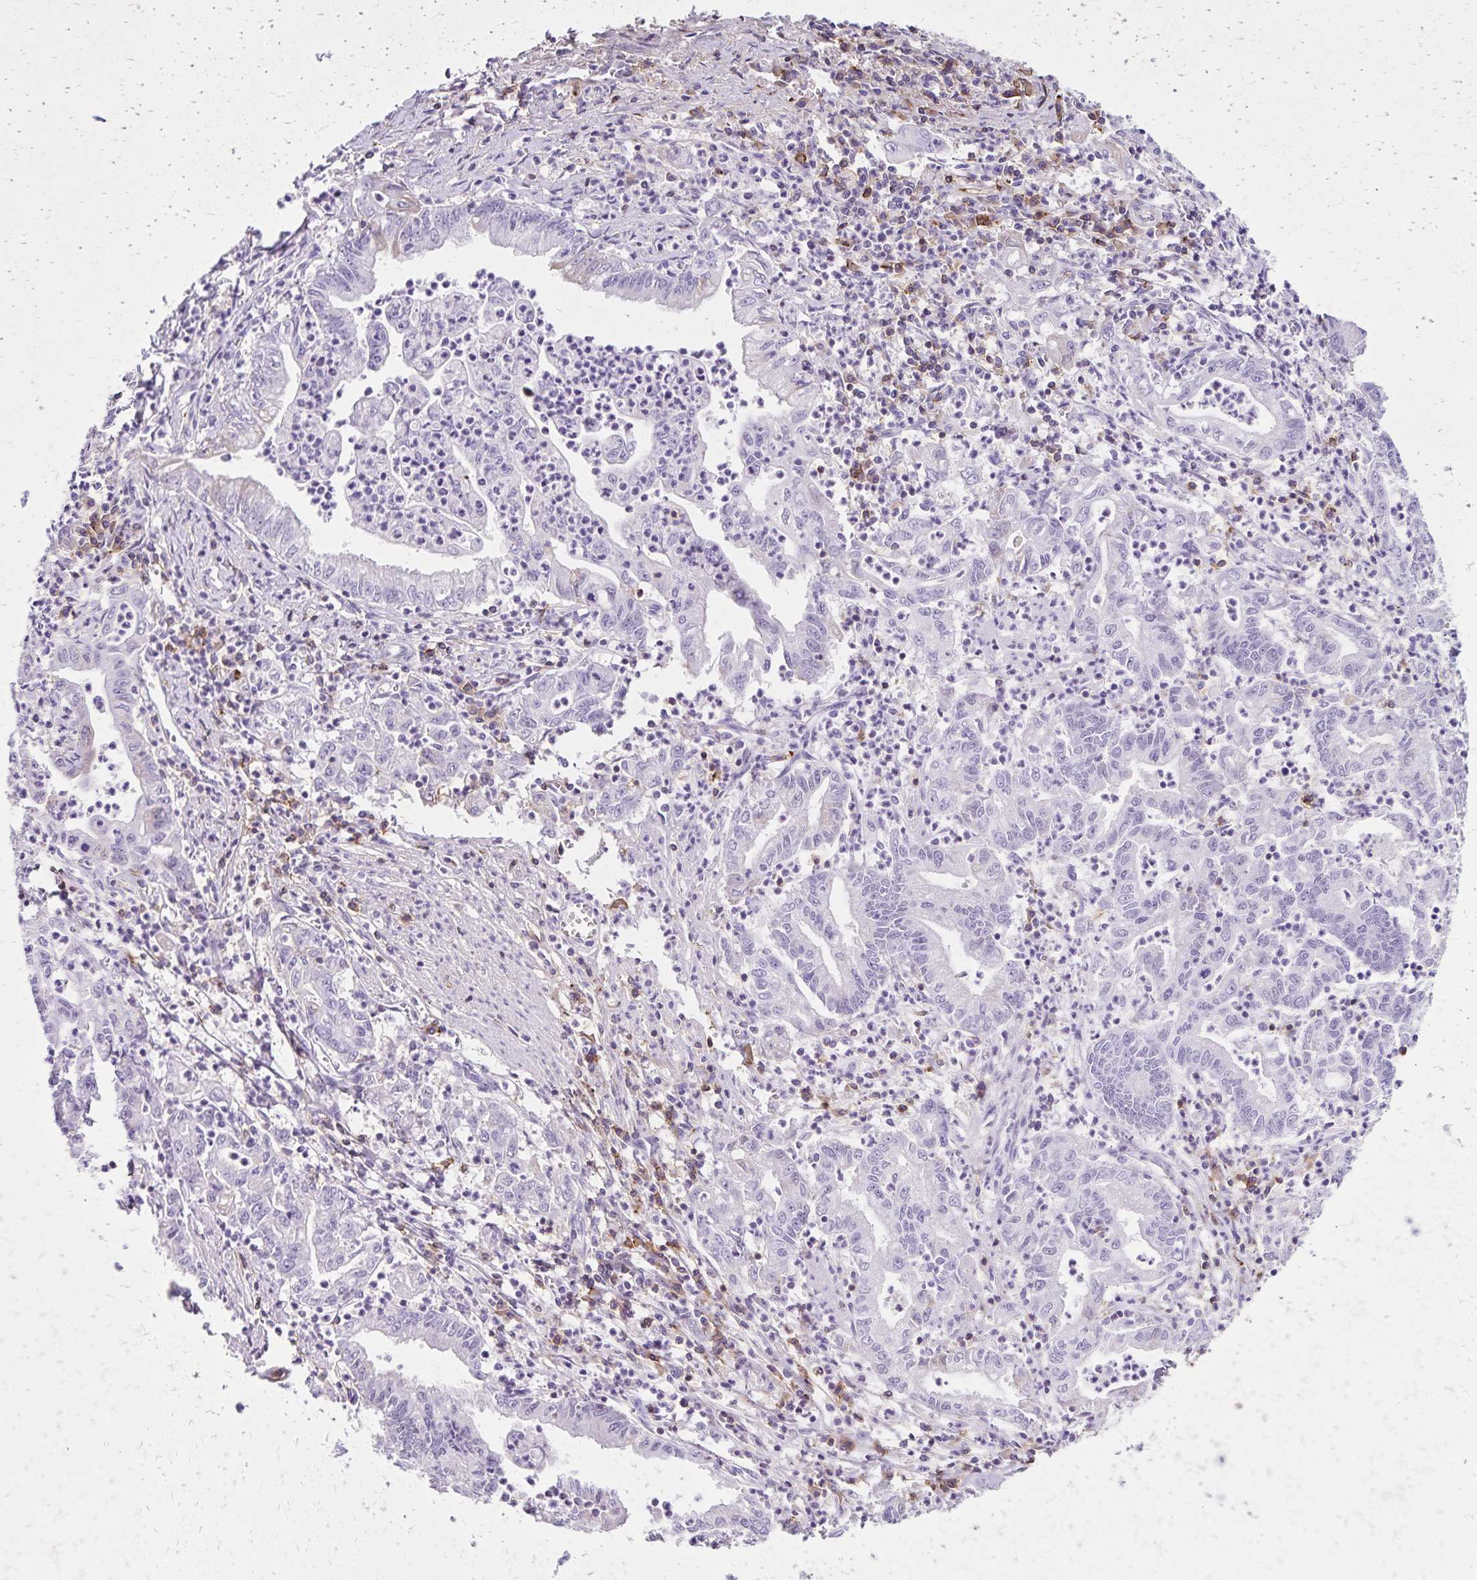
{"staining": {"intensity": "negative", "quantity": "none", "location": "none"}, "tissue": "stomach cancer", "cell_type": "Tumor cells", "image_type": "cancer", "snomed": [{"axis": "morphology", "description": "Adenocarcinoma, NOS"}, {"axis": "topography", "description": "Stomach, upper"}], "caption": "IHC micrograph of stomach cancer (adenocarcinoma) stained for a protein (brown), which reveals no positivity in tumor cells. Brightfield microscopy of immunohistochemistry (IHC) stained with DAB (3,3'-diaminobenzidine) (brown) and hematoxylin (blue), captured at high magnification.", "gene": "CD27", "patient": {"sex": "female", "age": 79}}